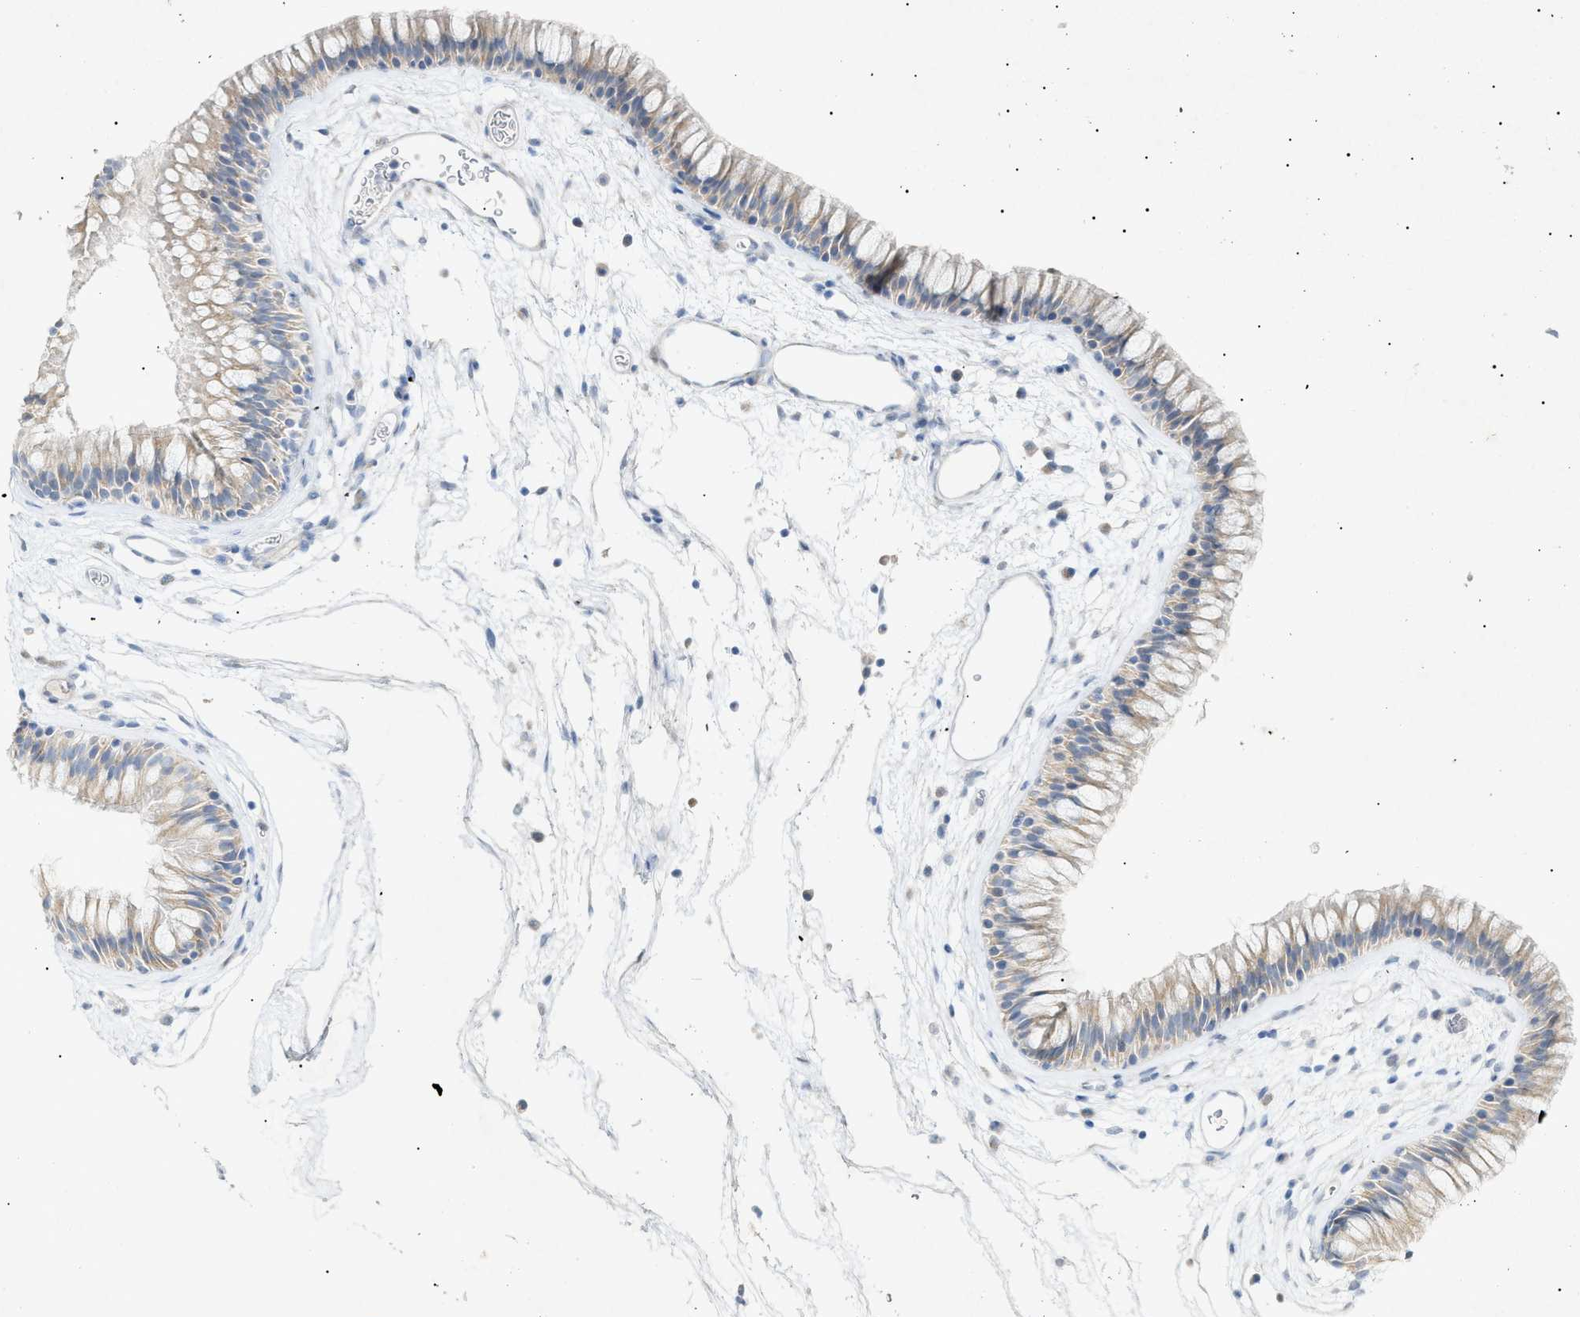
{"staining": {"intensity": "weak", "quantity": "25%-75%", "location": "cytoplasmic/membranous"}, "tissue": "nasopharynx", "cell_type": "Respiratory epithelial cells", "image_type": "normal", "snomed": [{"axis": "morphology", "description": "Normal tissue, NOS"}, {"axis": "morphology", "description": "Inflammation, NOS"}, {"axis": "topography", "description": "Nasopharynx"}], "caption": "Immunohistochemical staining of unremarkable human nasopharynx demonstrates low levels of weak cytoplasmic/membranous expression in approximately 25%-75% of respiratory epithelial cells.", "gene": "SLC25A31", "patient": {"sex": "male", "age": 48}}